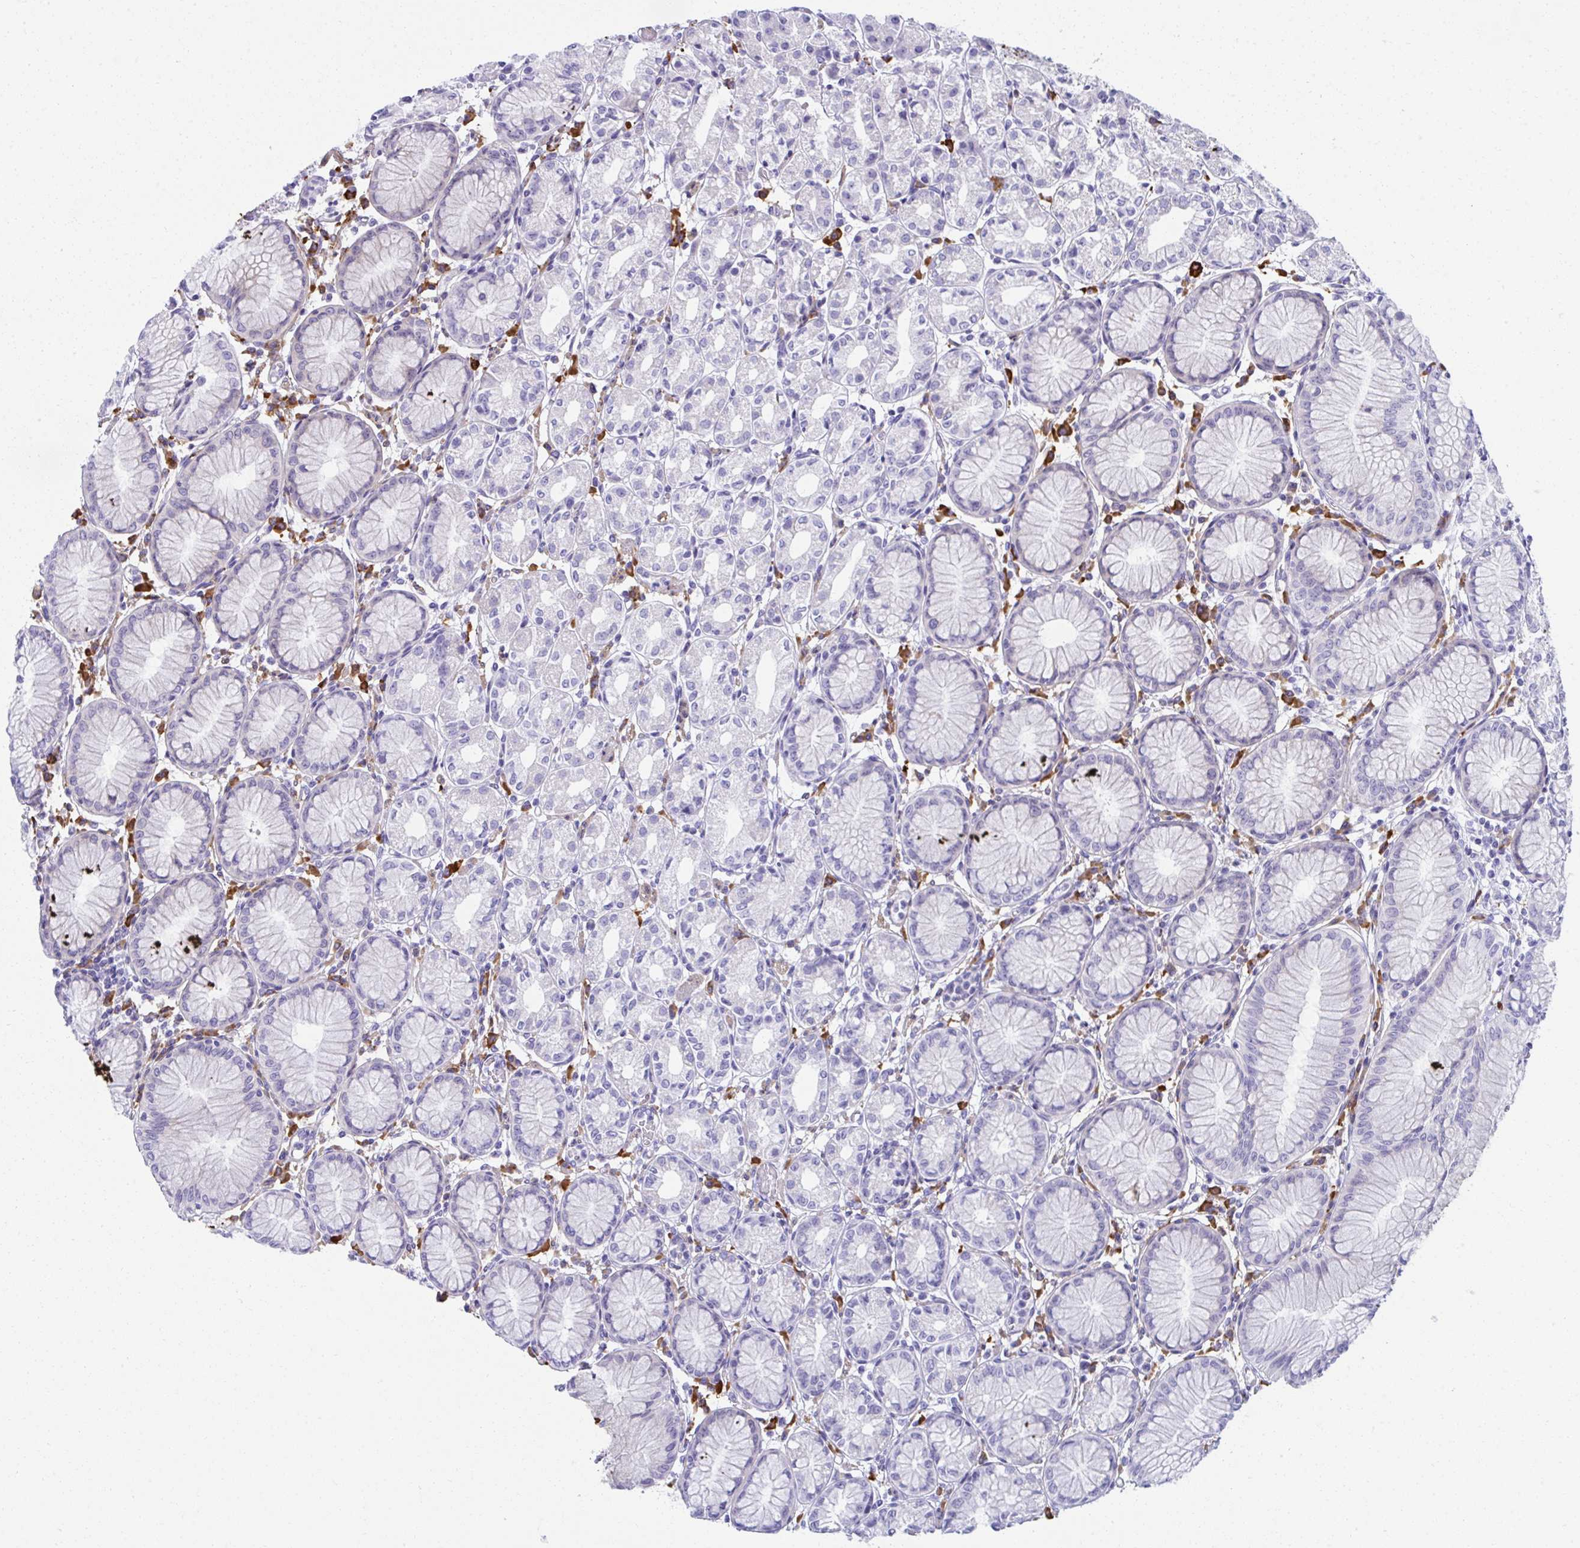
{"staining": {"intensity": "negative", "quantity": "none", "location": "none"}, "tissue": "stomach", "cell_type": "Glandular cells", "image_type": "normal", "snomed": [{"axis": "morphology", "description": "Normal tissue, NOS"}, {"axis": "topography", "description": "Stomach"}], "caption": "DAB (3,3'-diaminobenzidine) immunohistochemical staining of unremarkable stomach shows no significant expression in glandular cells.", "gene": "PUS7L", "patient": {"sex": "female", "age": 57}}